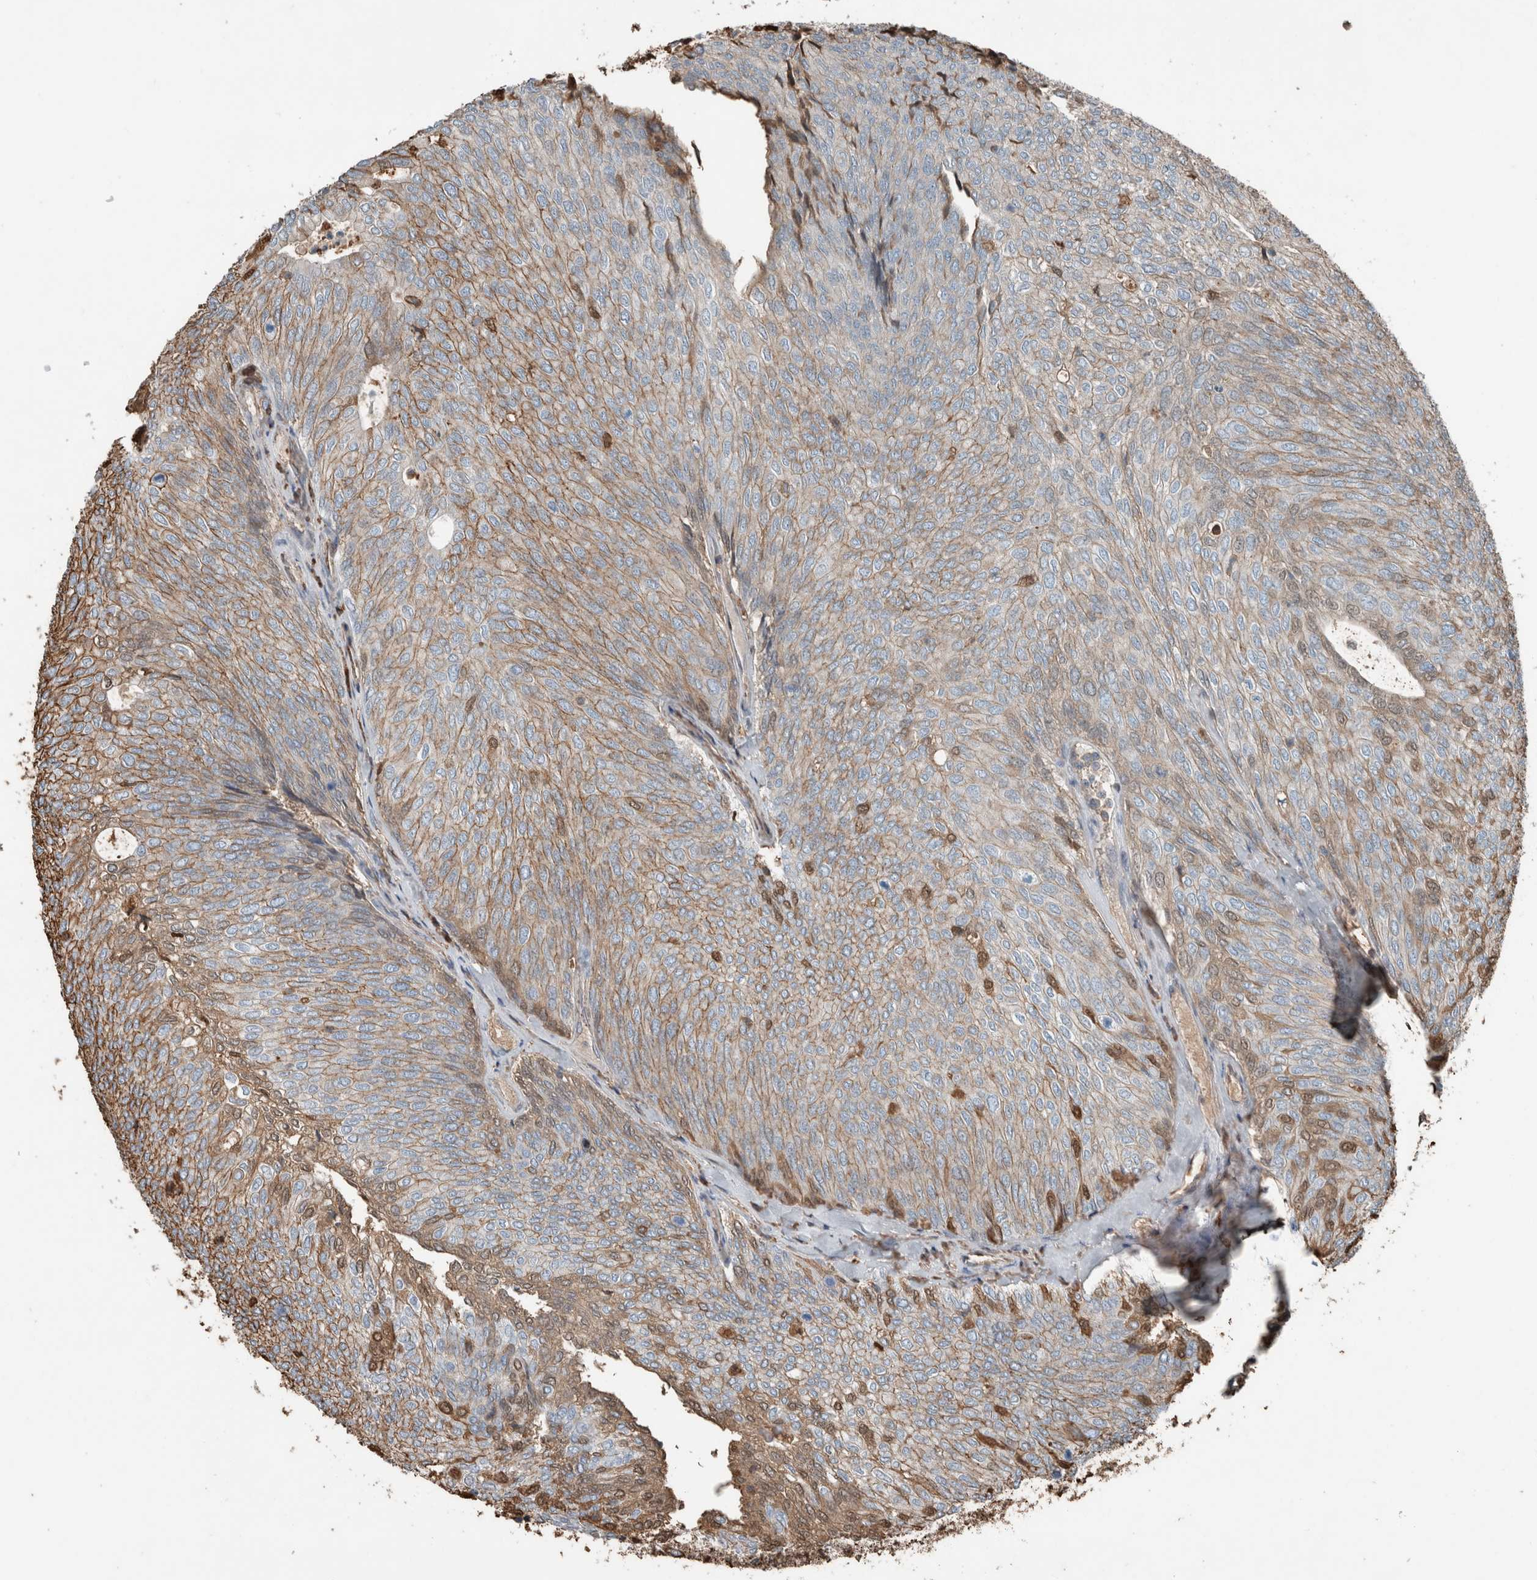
{"staining": {"intensity": "moderate", "quantity": "25%-75%", "location": "cytoplasmic/membranous"}, "tissue": "urothelial cancer", "cell_type": "Tumor cells", "image_type": "cancer", "snomed": [{"axis": "morphology", "description": "Urothelial carcinoma, Low grade"}, {"axis": "topography", "description": "Urinary bladder"}], "caption": "Low-grade urothelial carcinoma stained for a protein (brown) demonstrates moderate cytoplasmic/membranous positive expression in approximately 25%-75% of tumor cells.", "gene": "USP34", "patient": {"sex": "female", "age": 79}}